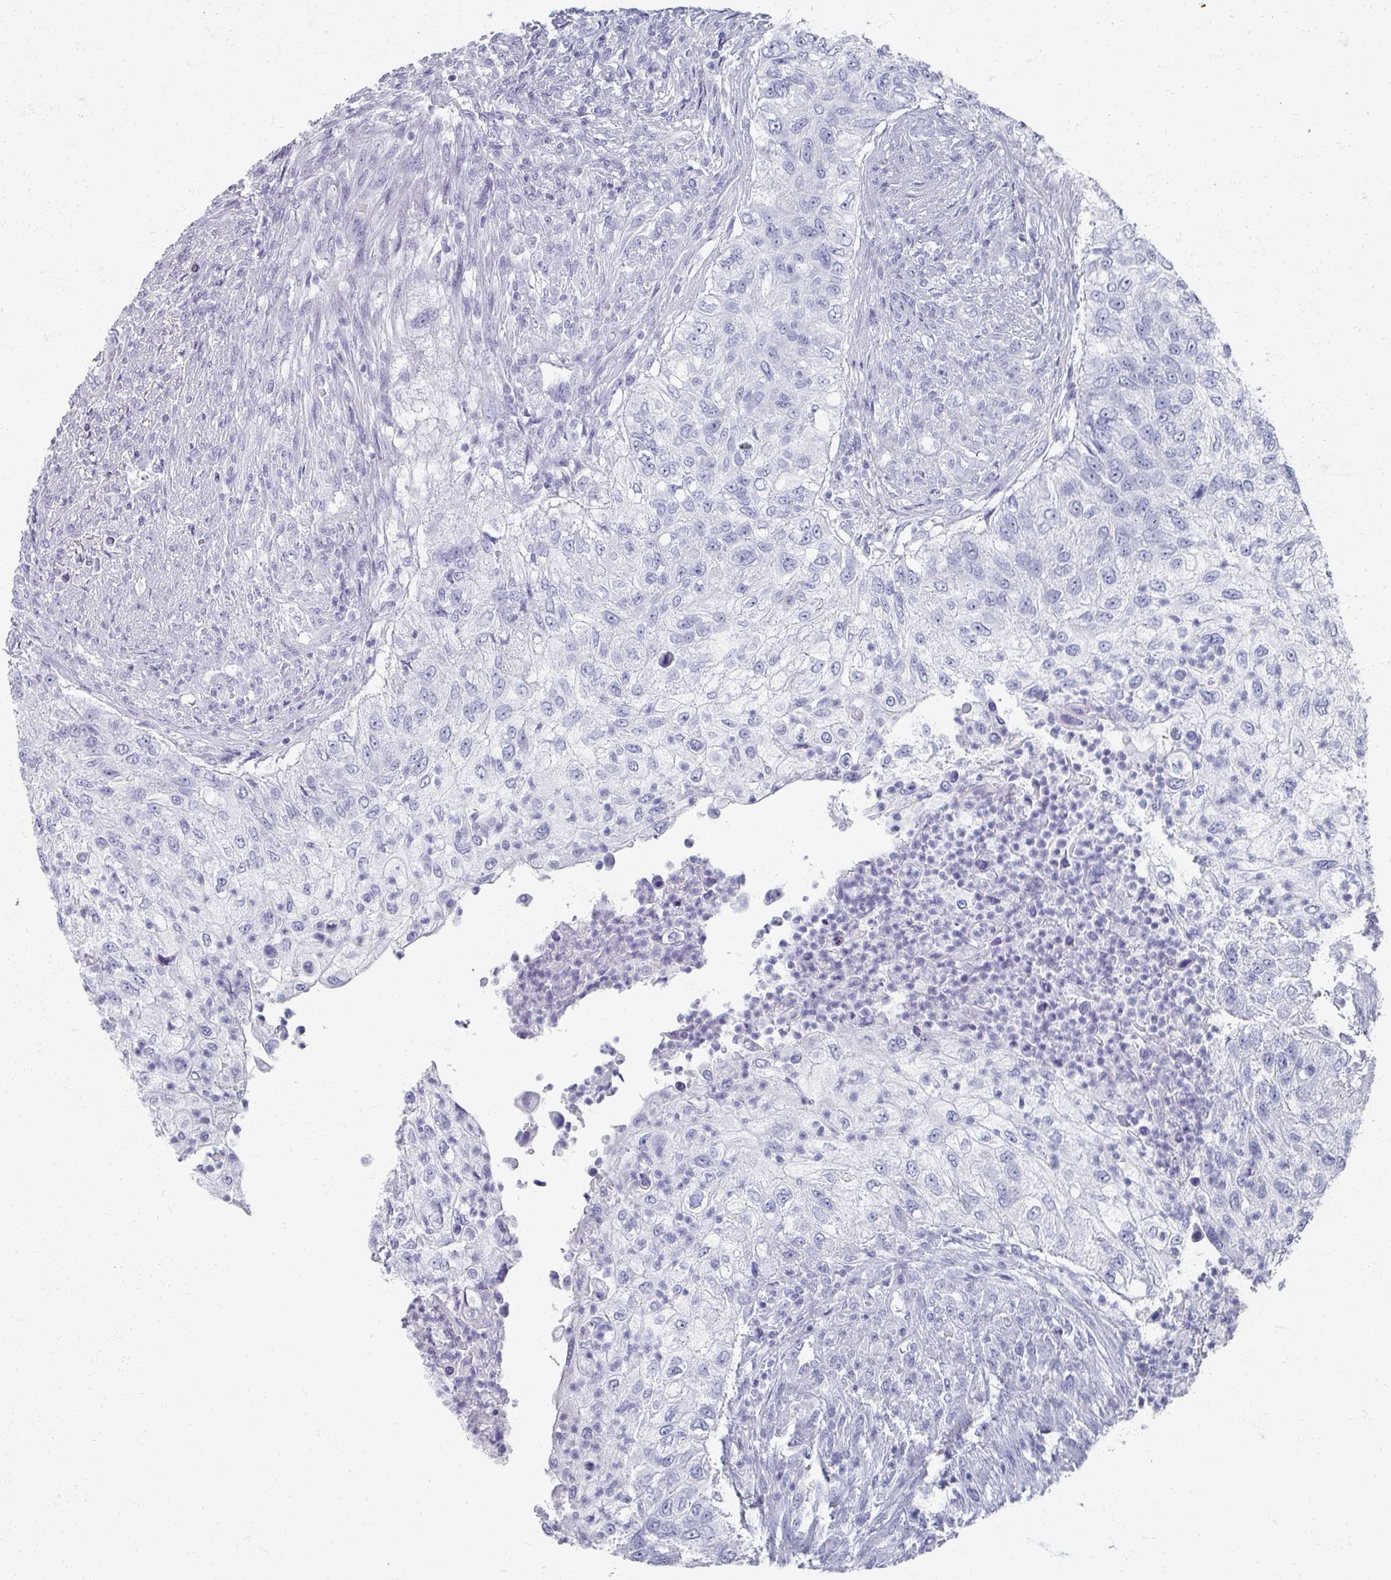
{"staining": {"intensity": "negative", "quantity": "none", "location": "none"}, "tissue": "urothelial cancer", "cell_type": "Tumor cells", "image_type": "cancer", "snomed": [{"axis": "morphology", "description": "Urothelial carcinoma, High grade"}, {"axis": "topography", "description": "Urinary bladder"}], "caption": "The IHC micrograph has no significant expression in tumor cells of urothelial cancer tissue.", "gene": "OMG", "patient": {"sex": "female", "age": 60}}